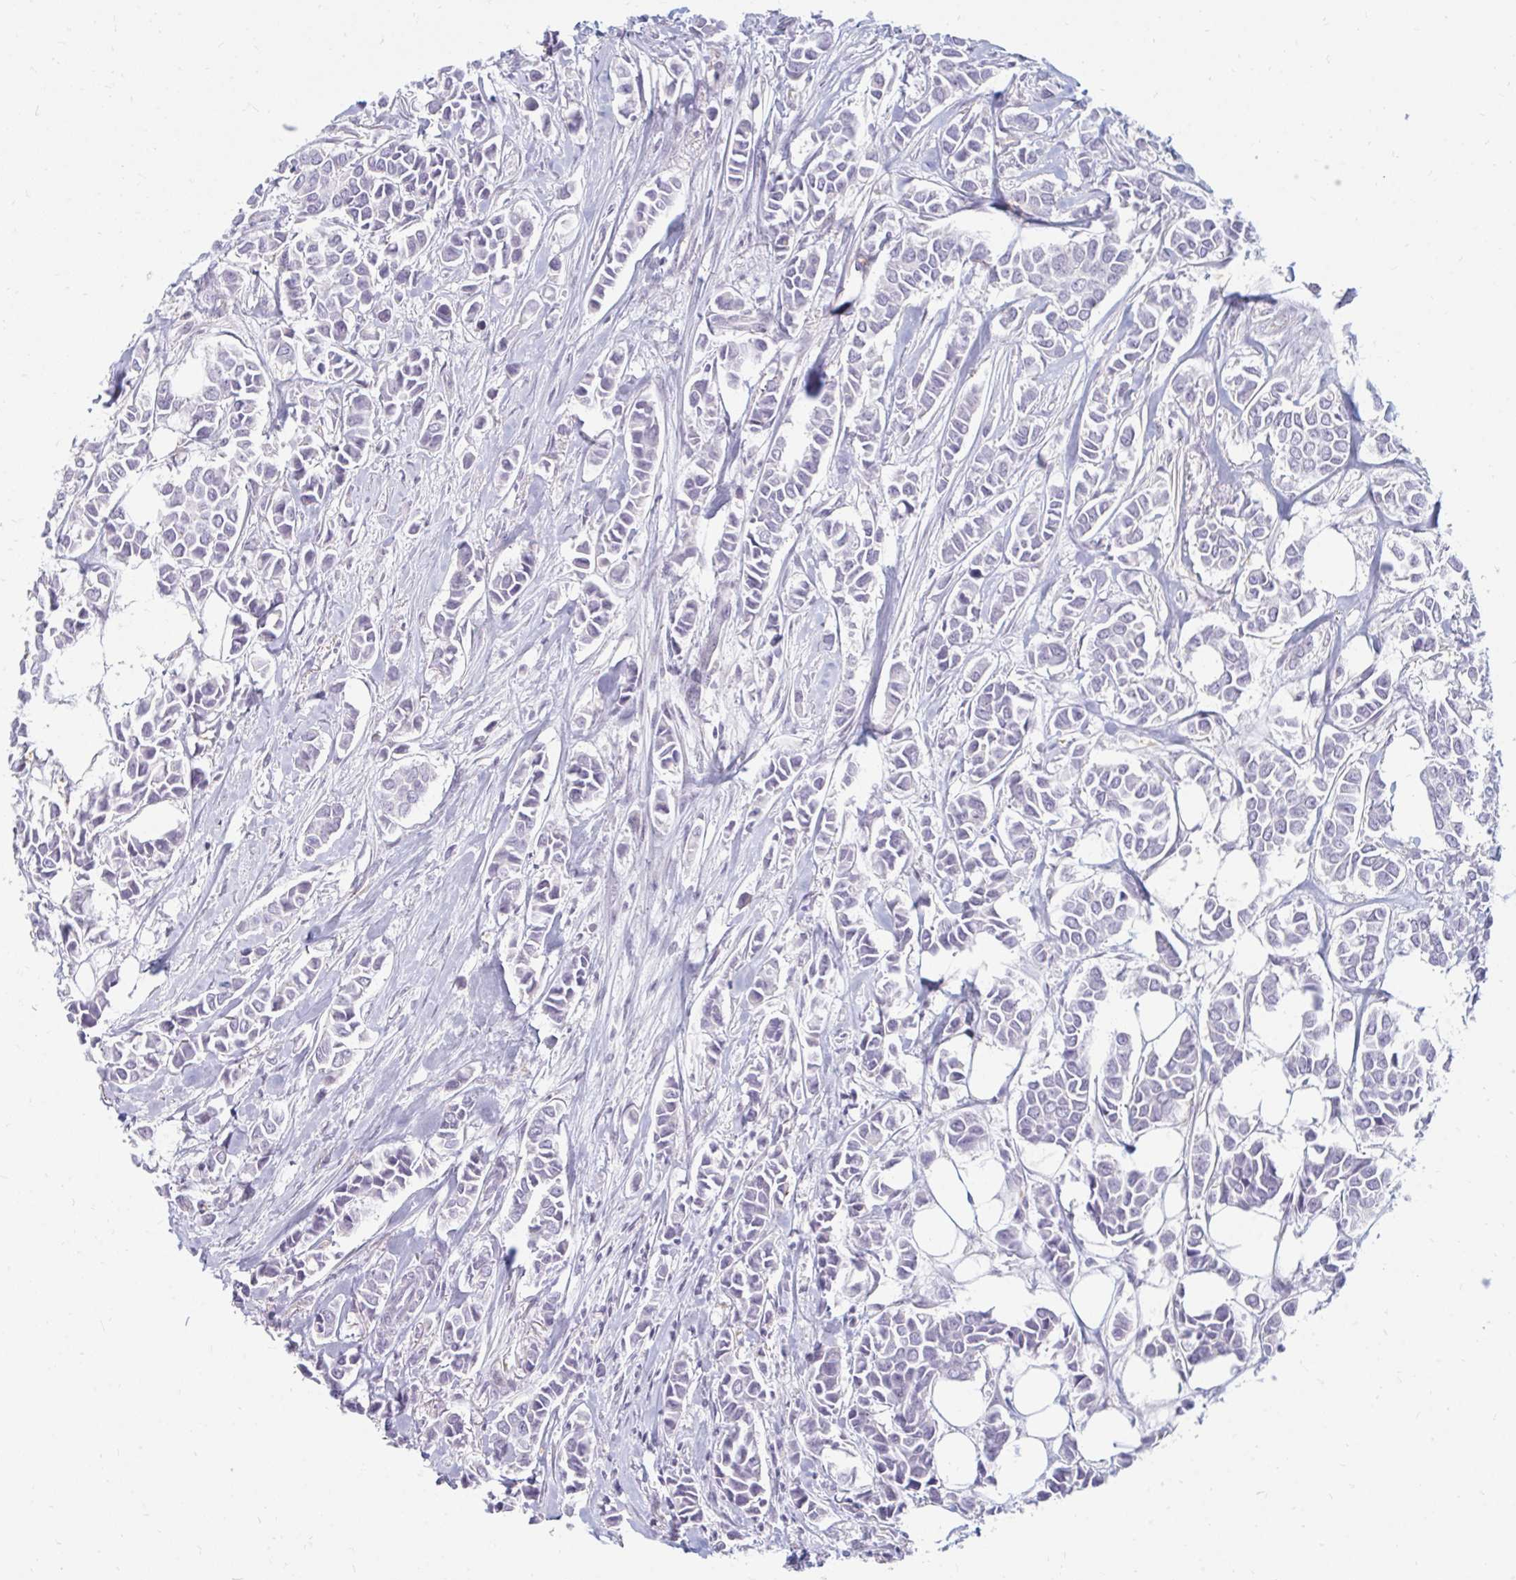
{"staining": {"intensity": "negative", "quantity": "none", "location": "none"}, "tissue": "breast cancer", "cell_type": "Tumor cells", "image_type": "cancer", "snomed": [{"axis": "morphology", "description": "Duct carcinoma"}, {"axis": "topography", "description": "Breast"}], "caption": "Tumor cells are negative for brown protein staining in breast invasive ductal carcinoma.", "gene": "RAB33A", "patient": {"sex": "female", "age": 84}}